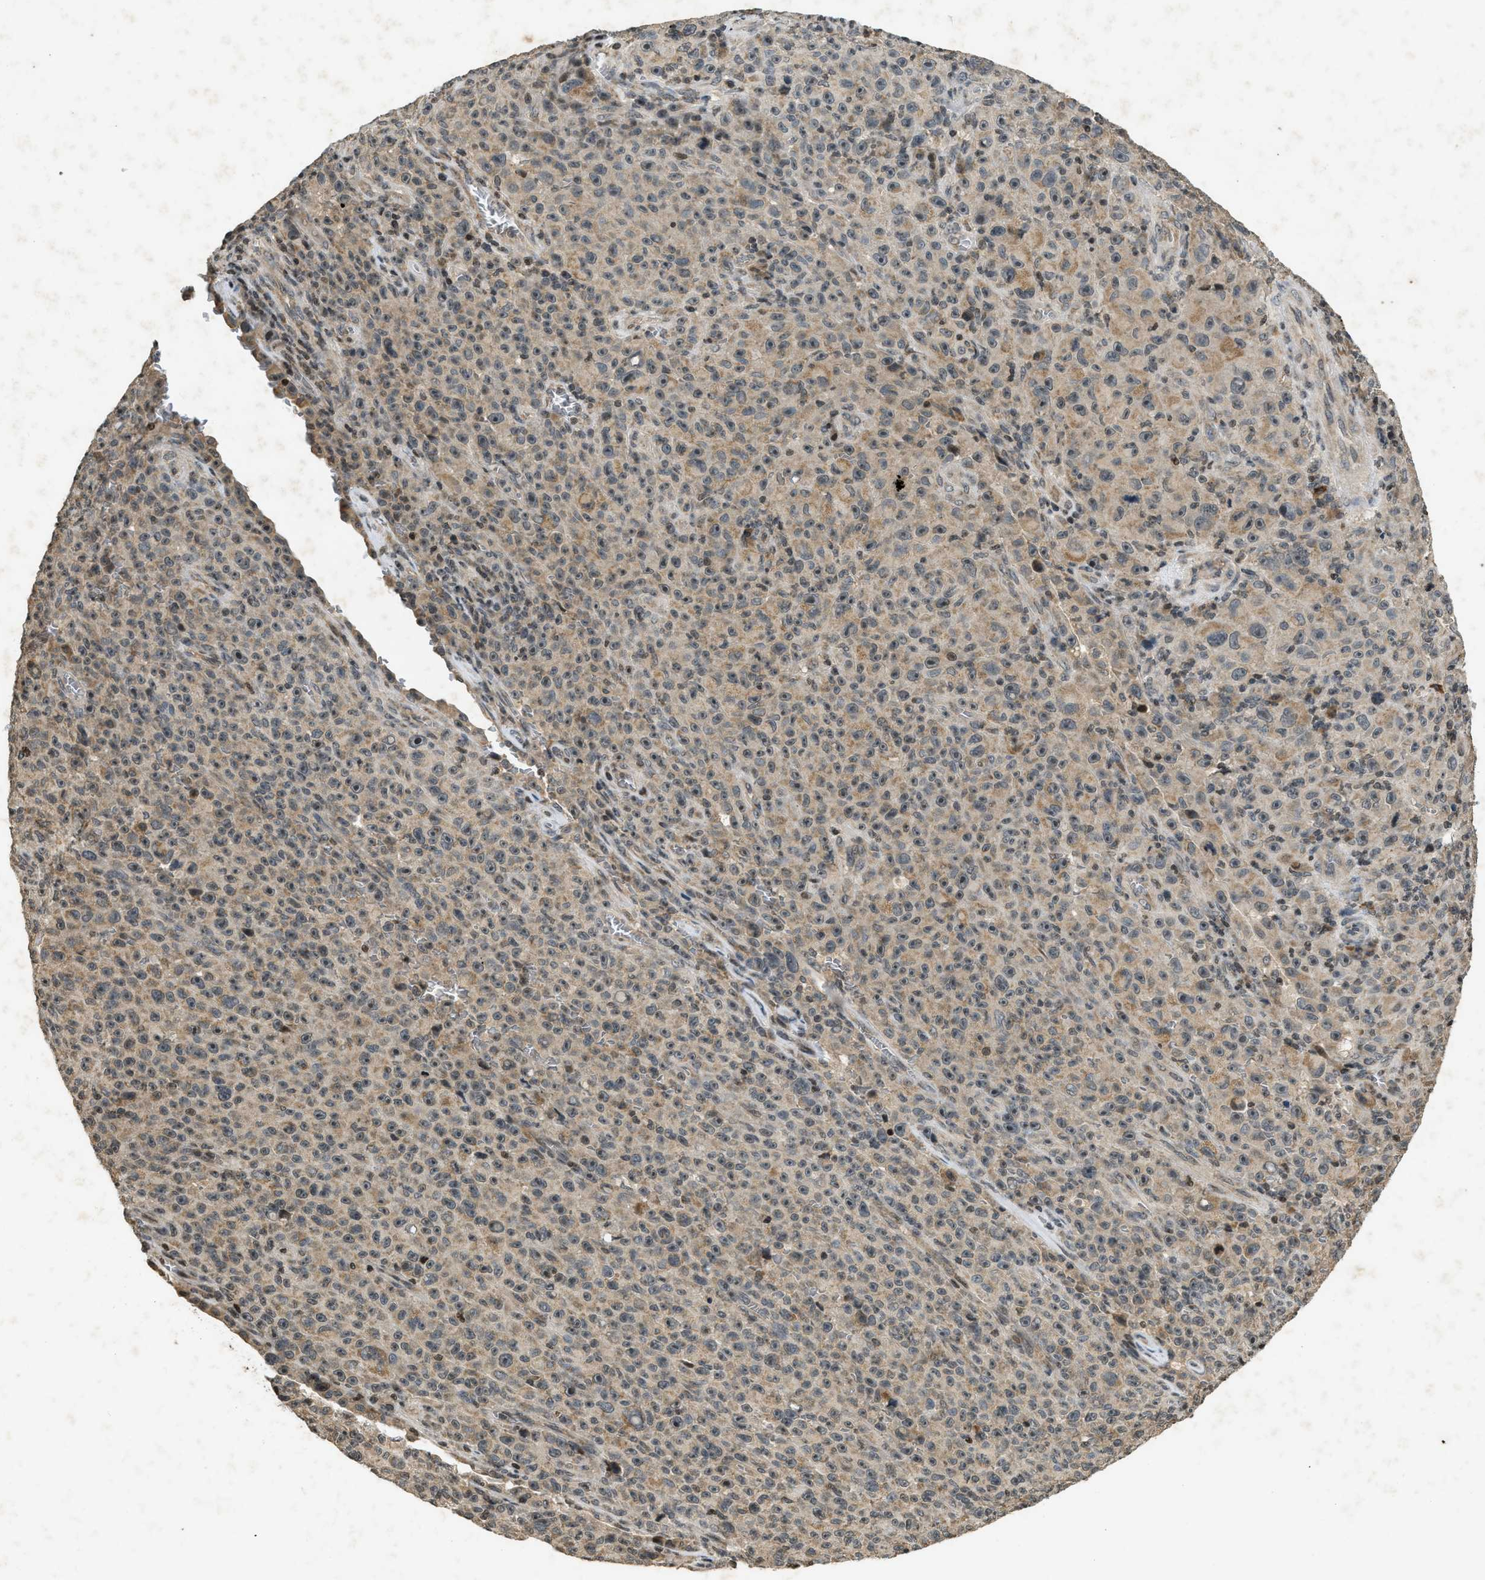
{"staining": {"intensity": "weak", "quantity": ">75%", "location": "cytoplasmic/membranous"}, "tissue": "melanoma", "cell_type": "Tumor cells", "image_type": "cancer", "snomed": [{"axis": "morphology", "description": "Malignant melanoma, NOS"}, {"axis": "topography", "description": "Skin"}], "caption": "IHC (DAB) staining of melanoma demonstrates weak cytoplasmic/membranous protein positivity in approximately >75% of tumor cells.", "gene": "SIAH1", "patient": {"sex": "female", "age": 82}}